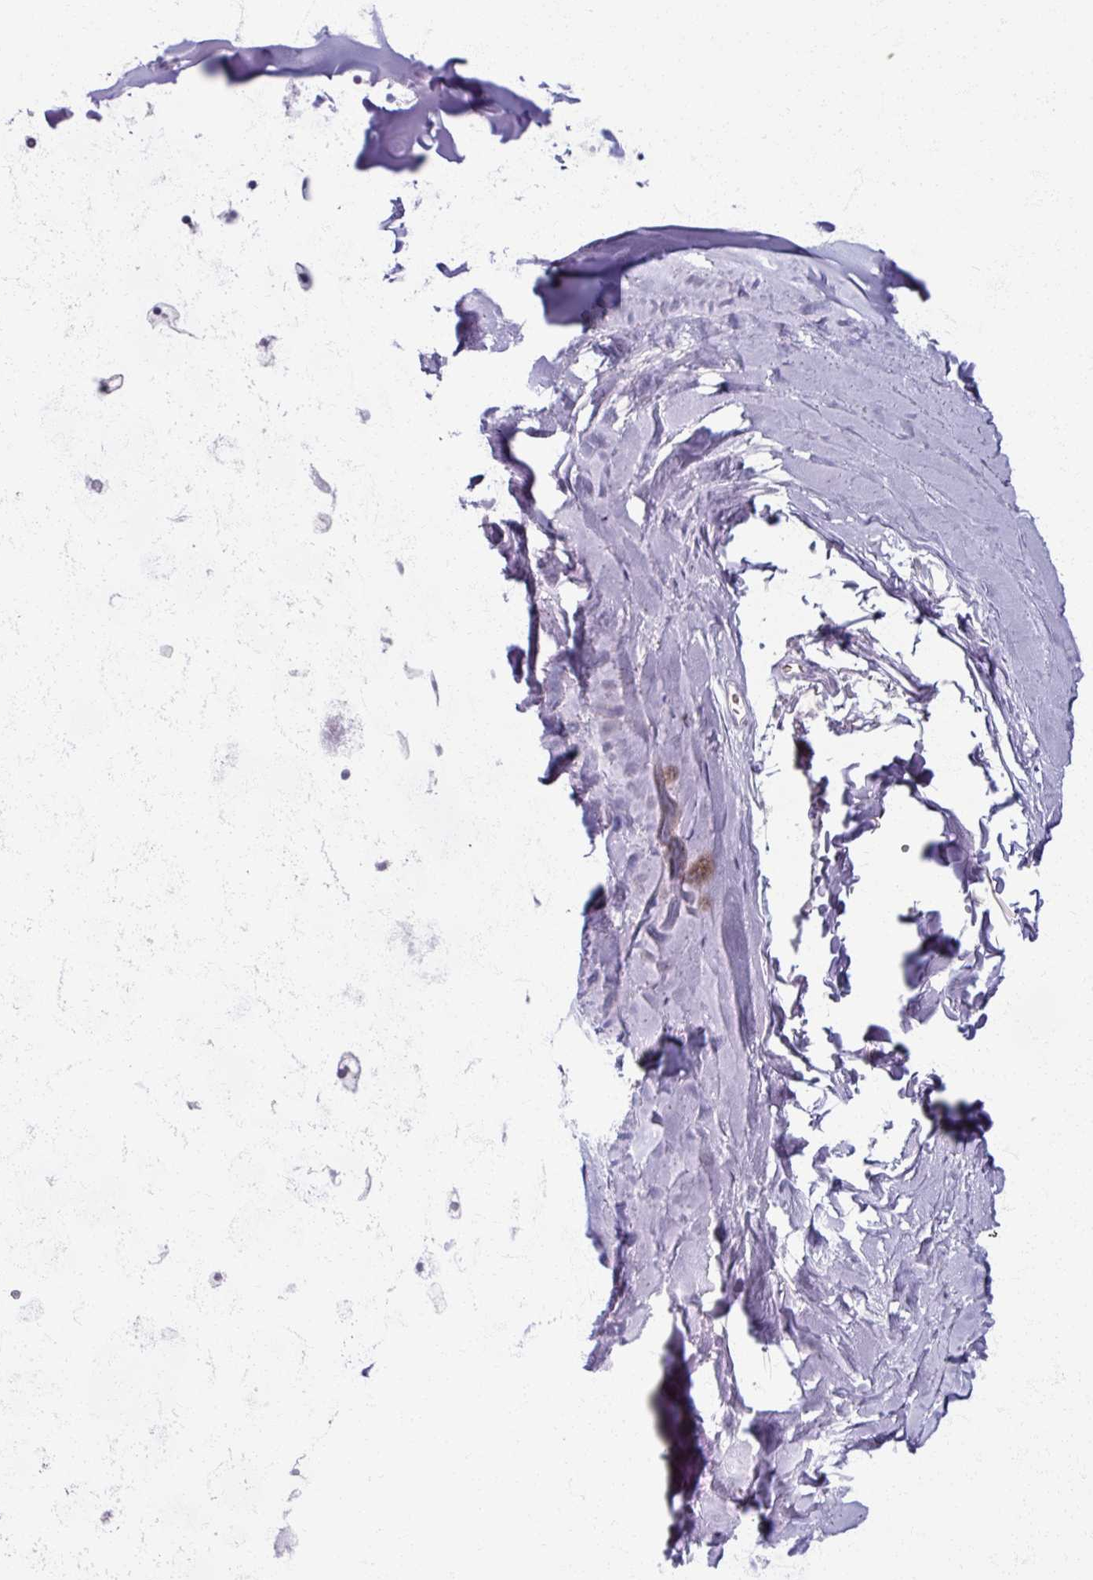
{"staining": {"intensity": "negative", "quantity": "none", "location": "none"}, "tissue": "soft tissue", "cell_type": "Fibroblasts", "image_type": "normal", "snomed": [{"axis": "morphology", "description": "Normal tissue, NOS"}, {"axis": "topography", "description": "Cartilage tissue"}, {"axis": "topography", "description": "Bronchus"}, {"axis": "topography", "description": "Peripheral nerve tissue"}], "caption": "DAB (3,3'-diaminobenzidine) immunohistochemical staining of normal soft tissue displays no significant staining in fibroblasts. (DAB (3,3'-diaminobenzidine) IHC, high magnification).", "gene": "PTPRC", "patient": {"sex": "female", "age": 59}}